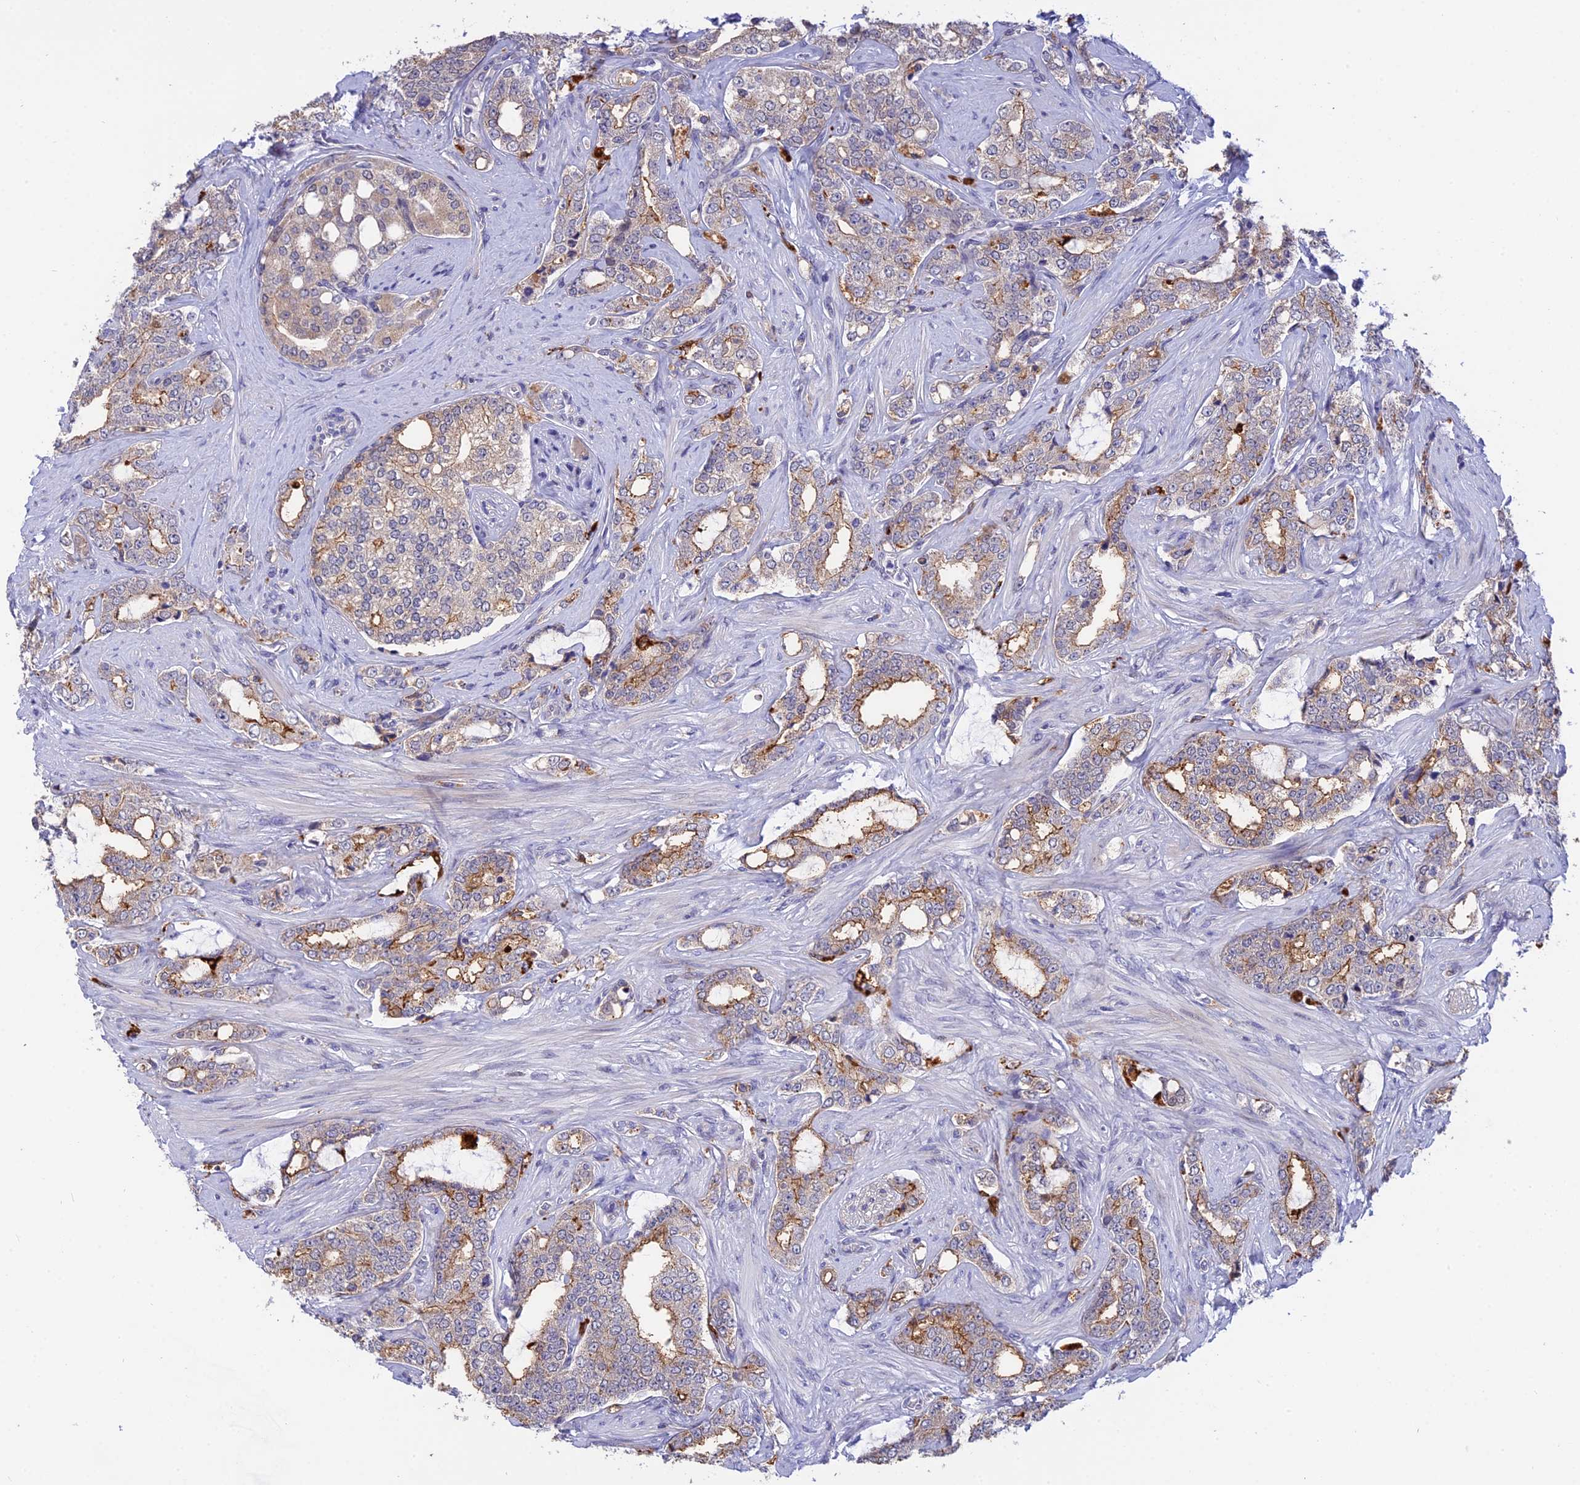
{"staining": {"intensity": "moderate", "quantity": "<25%", "location": "cytoplasmic/membranous"}, "tissue": "prostate cancer", "cell_type": "Tumor cells", "image_type": "cancer", "snomed": [{"axis": "morphology", "description": "Adenocarcinoma, High grade"}, {"axis": "topography", "description": "Prostate"}], "caption": "Prostate high-grade adenocarcinoma stained with DAB (3,3'-diaminobenzidine) immunohistochemistry demonstrates low levels of moderate cytoplasmic/membranous expression in approximately <25% of tumor cells.", "gene": "KCTD14", "patient": {"sex": "male", "age": 64}}